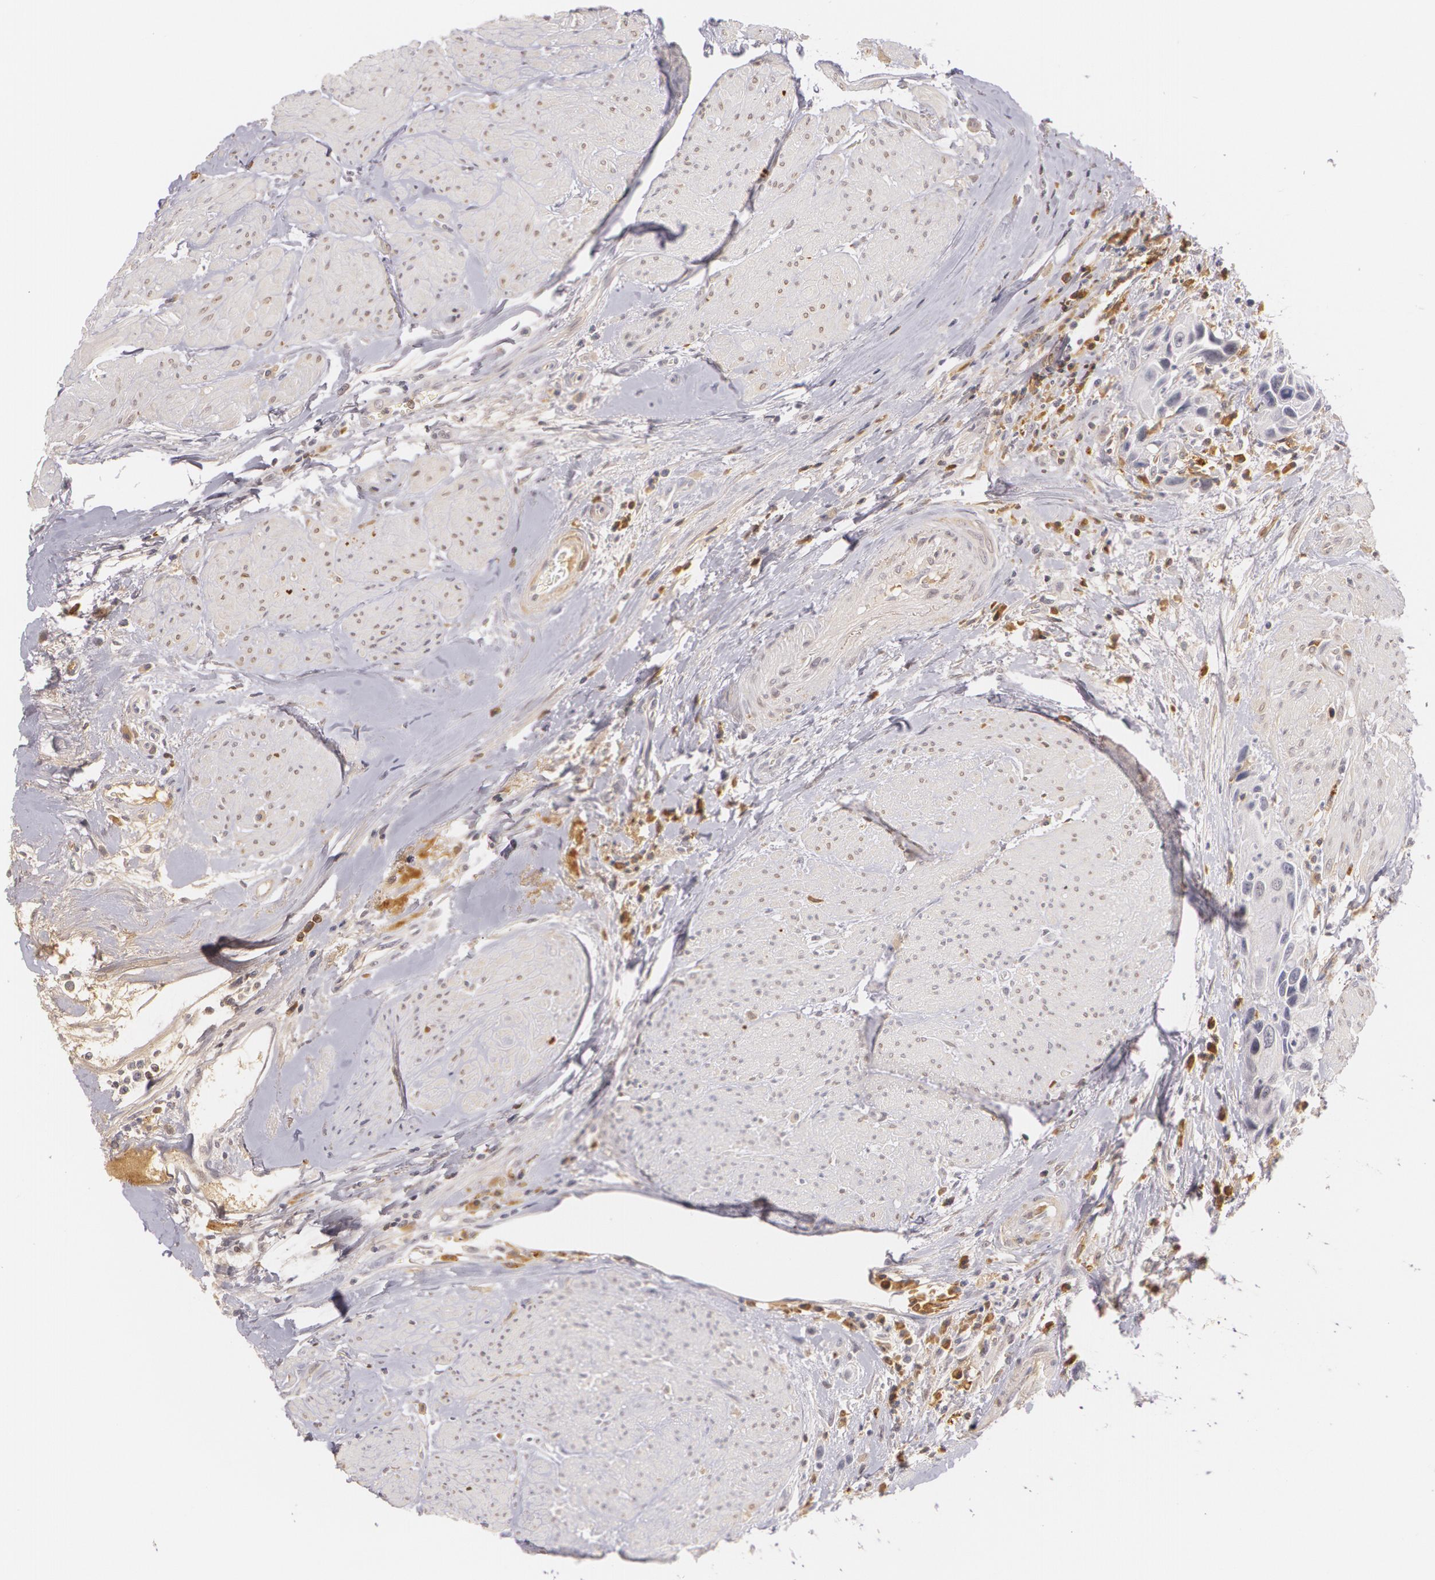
{"staining": {"intensity": "negative", "quantity": "none", "location": "none"}, "tissue": "urothelial cancer", "cell_type": "Tumor cells", "image_type": "cancer", "snomed": [{"axis": "morphology", "description": "Urothelial carcinoma, High grade"}, {"axis": "topography", "description": "Urinary bladder"}], "caption": "This is a micrograph of immunohistochemistry (IHC) staining of urothelial cancer, which shows no expression in tumor cells.", "gene": "LBP", "patient": {"sex": "male", "age": 66}}